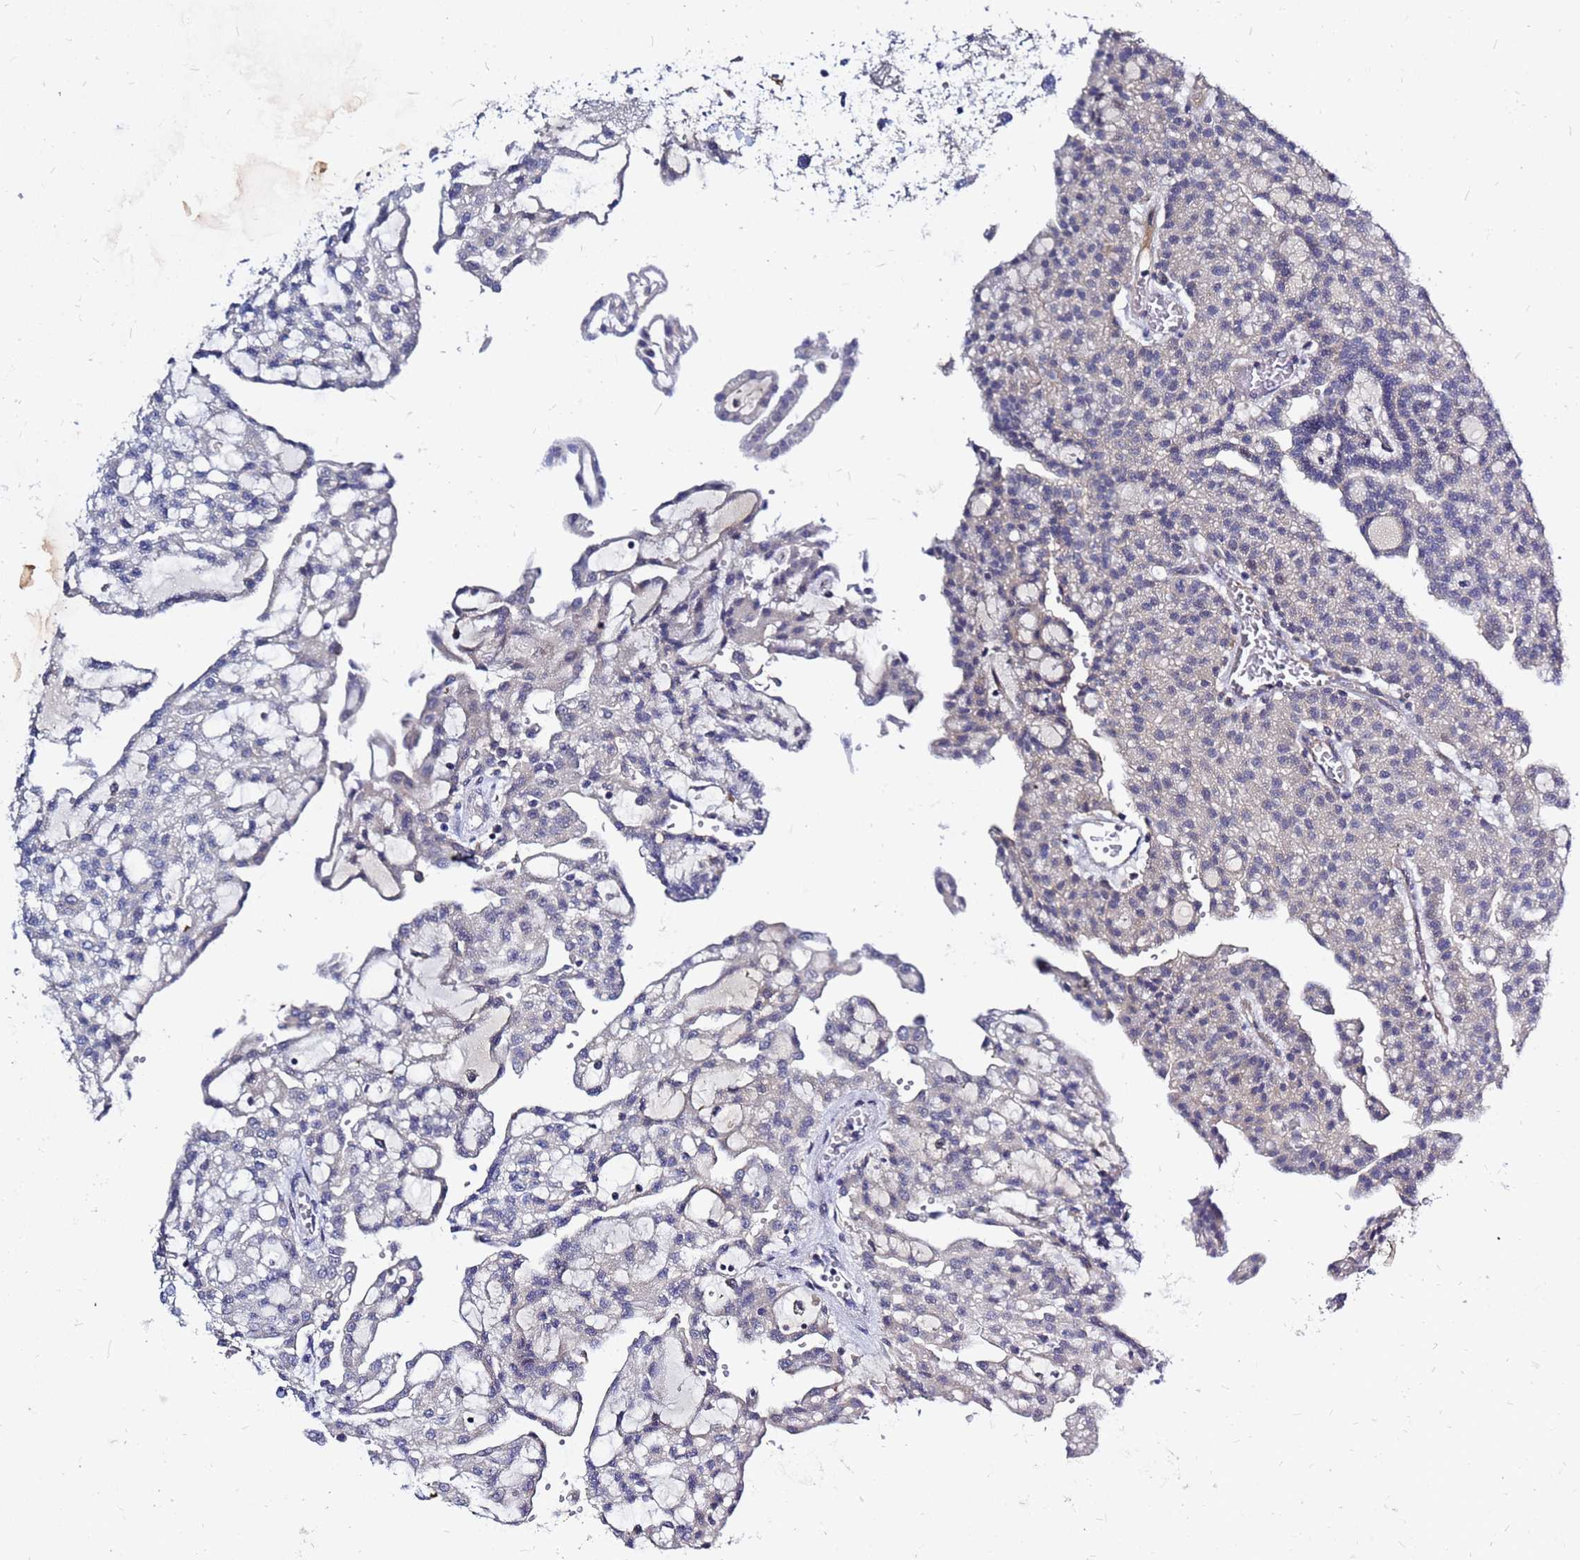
{"staining": {"intensity": "negative", "quantity": "none", "location": "none"}, "tissue": "renal cancer", "cell_type": "Tumor cells", "image_type": "cancer", "snomed": [{"axis": "morphology", "description": "Adenocarcinoma, NOS"}, {"axis": "topography", "description": "Kidney"}], "caption": "Tumor cells show no significant expression in renal adenocarcinoma.", "gene": "SRGAP3", "patient": {"sex": "male", "age": 63}}